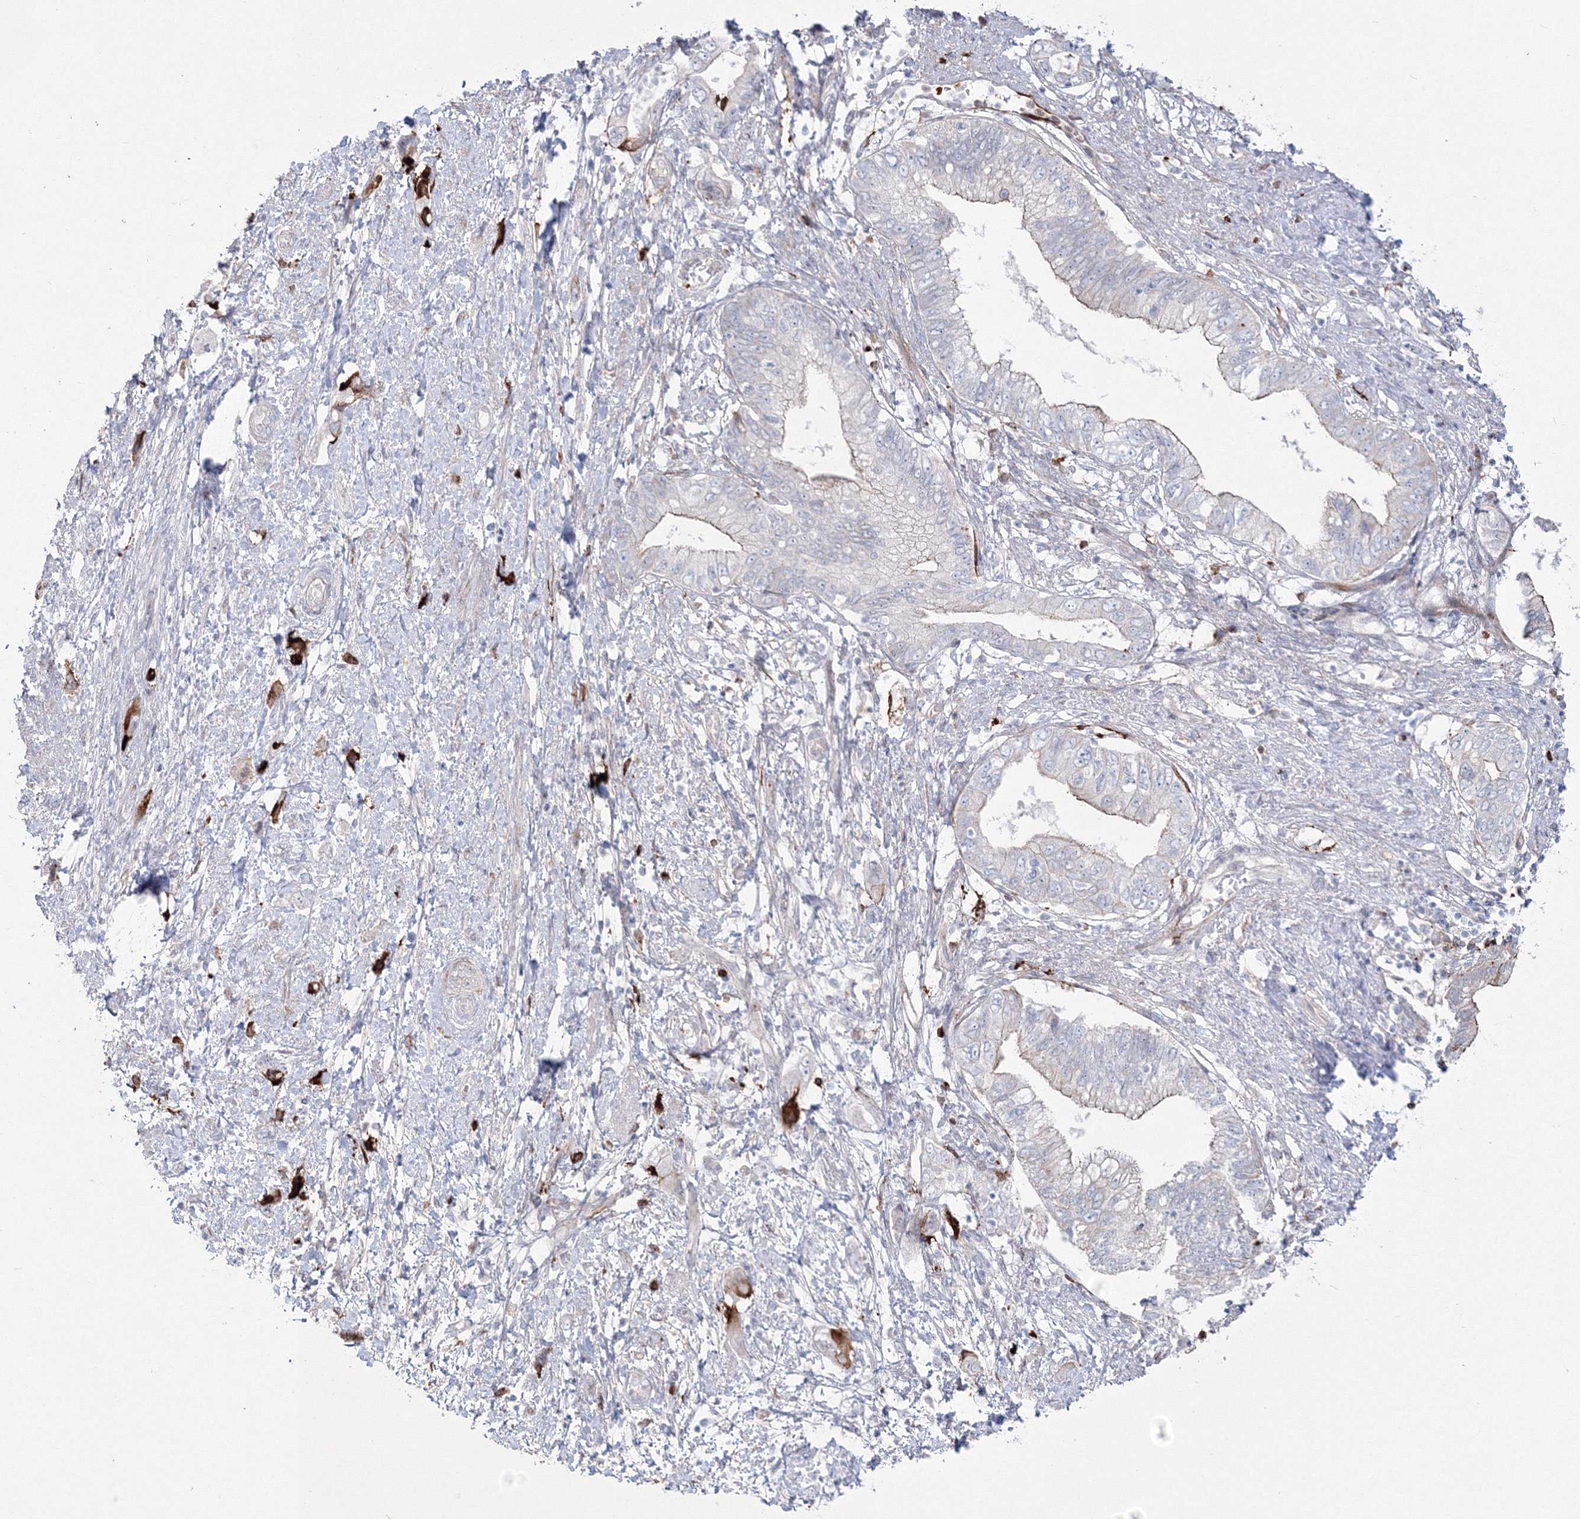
{"staining": {"intensity": "moderate", "quantity": "<25%", "location": "cytoplasmic/membranous"}, "tissue": "pancreatic cancer", "cell_type": "Tumor cells", "image_type": "cancer", "snomed": [{"axis": "morphology", "description": "Adenocarcinoma, NOS"}, {"axis": "topography", "description": "Pancreas"}], "caption": "The immunohistochemical stain shows moderate cytoplasmic/membranous expression in tumor cells of pancreatic adenocarcinoma tissue.", "gene": "HYAL2", "patient": {"sex": "female", "age": 73}}